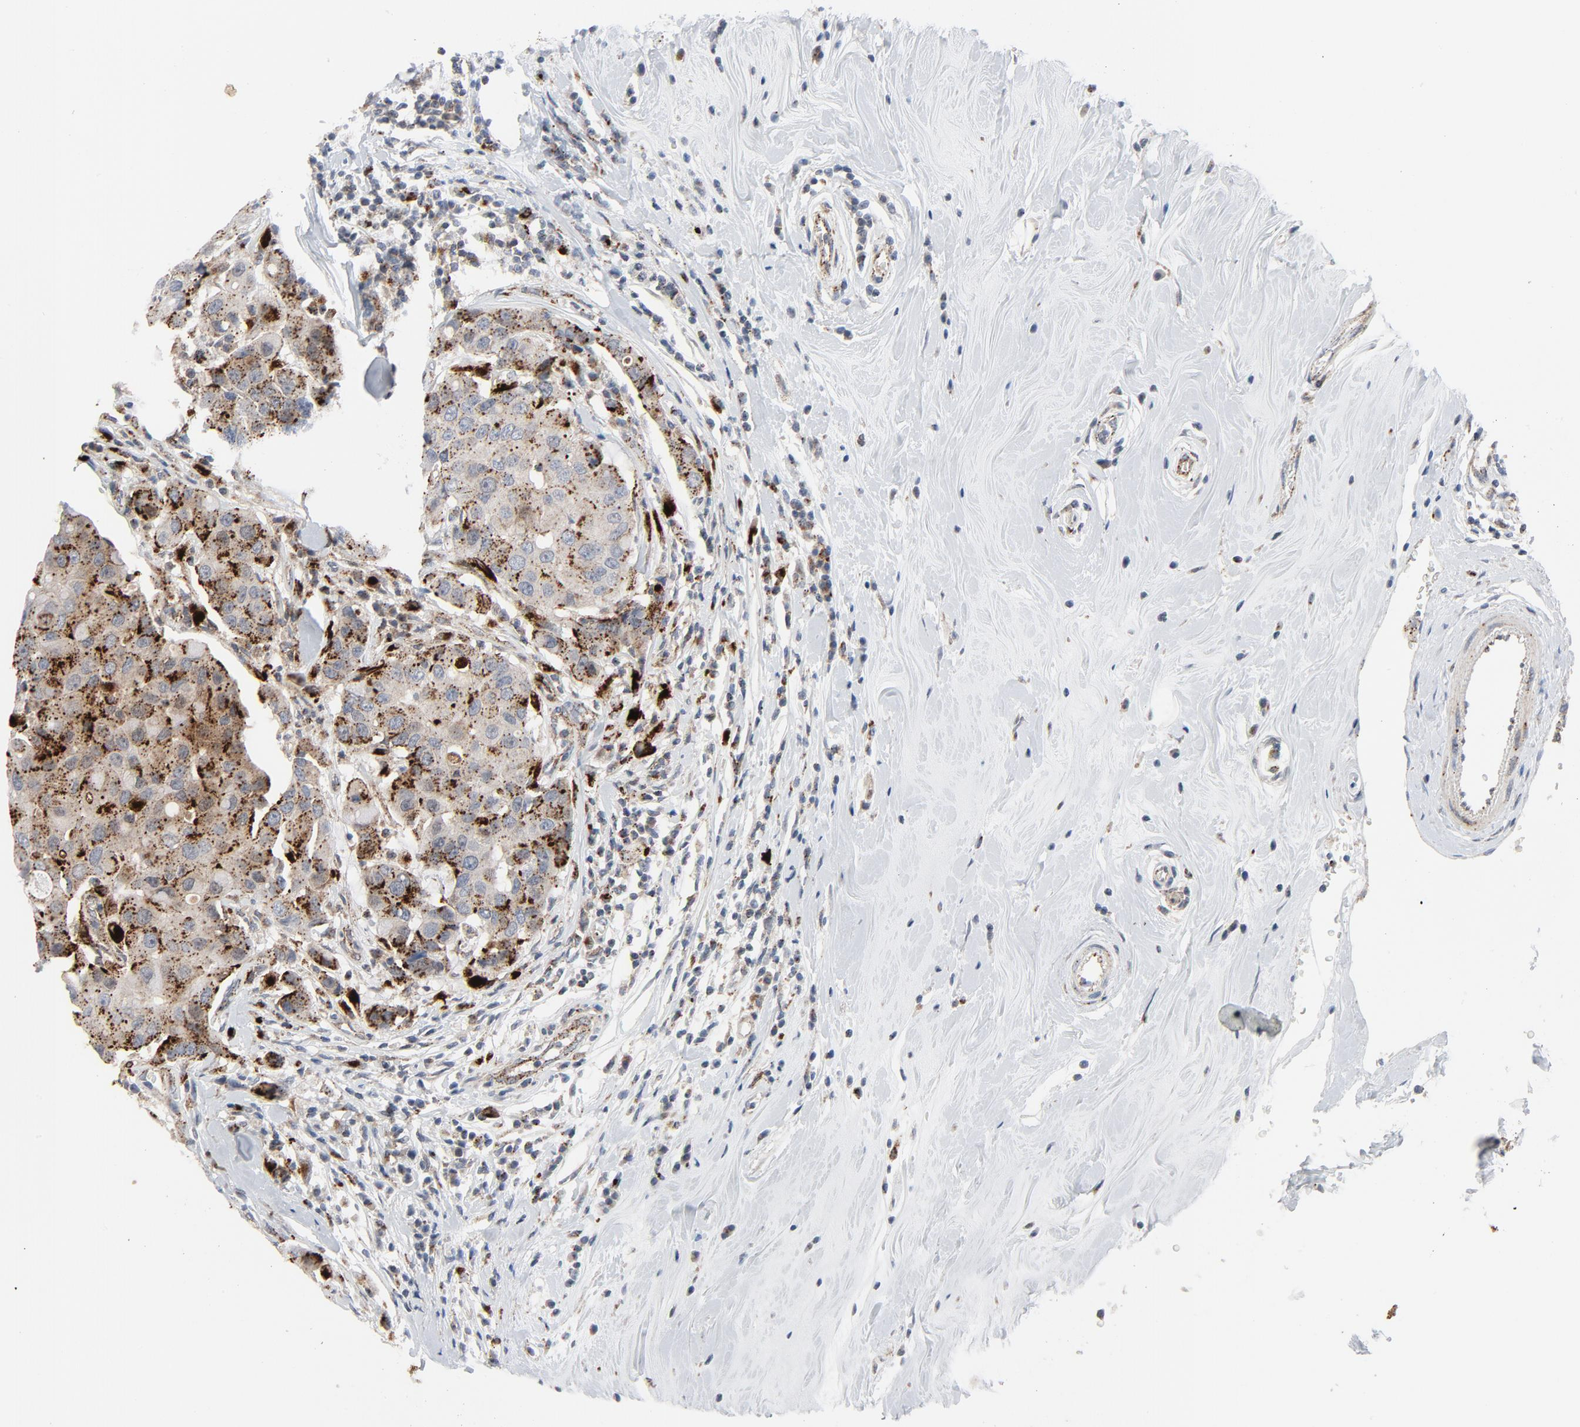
{"staining": {"intensity": "strong", "quantity": ">75%", "location": "cytoplasmic/membranous"}, "tissue": "breast cancer", "cell_type": "Tumor cells", "image_type": "cancer", "snomed": [{"axis": "morphology", "description": "Duct carcinoma"}, {"axis": "topography", "description": "Breast"}], "caption": "Infiltrating ductal carcinoma (breast) stained with a brown dye reveals strong cytoplasmic/membranous positive positivity in about >75% of tumor cells.", "gene": "AKT2", "patient": {"sex": "female", "age": 27}}